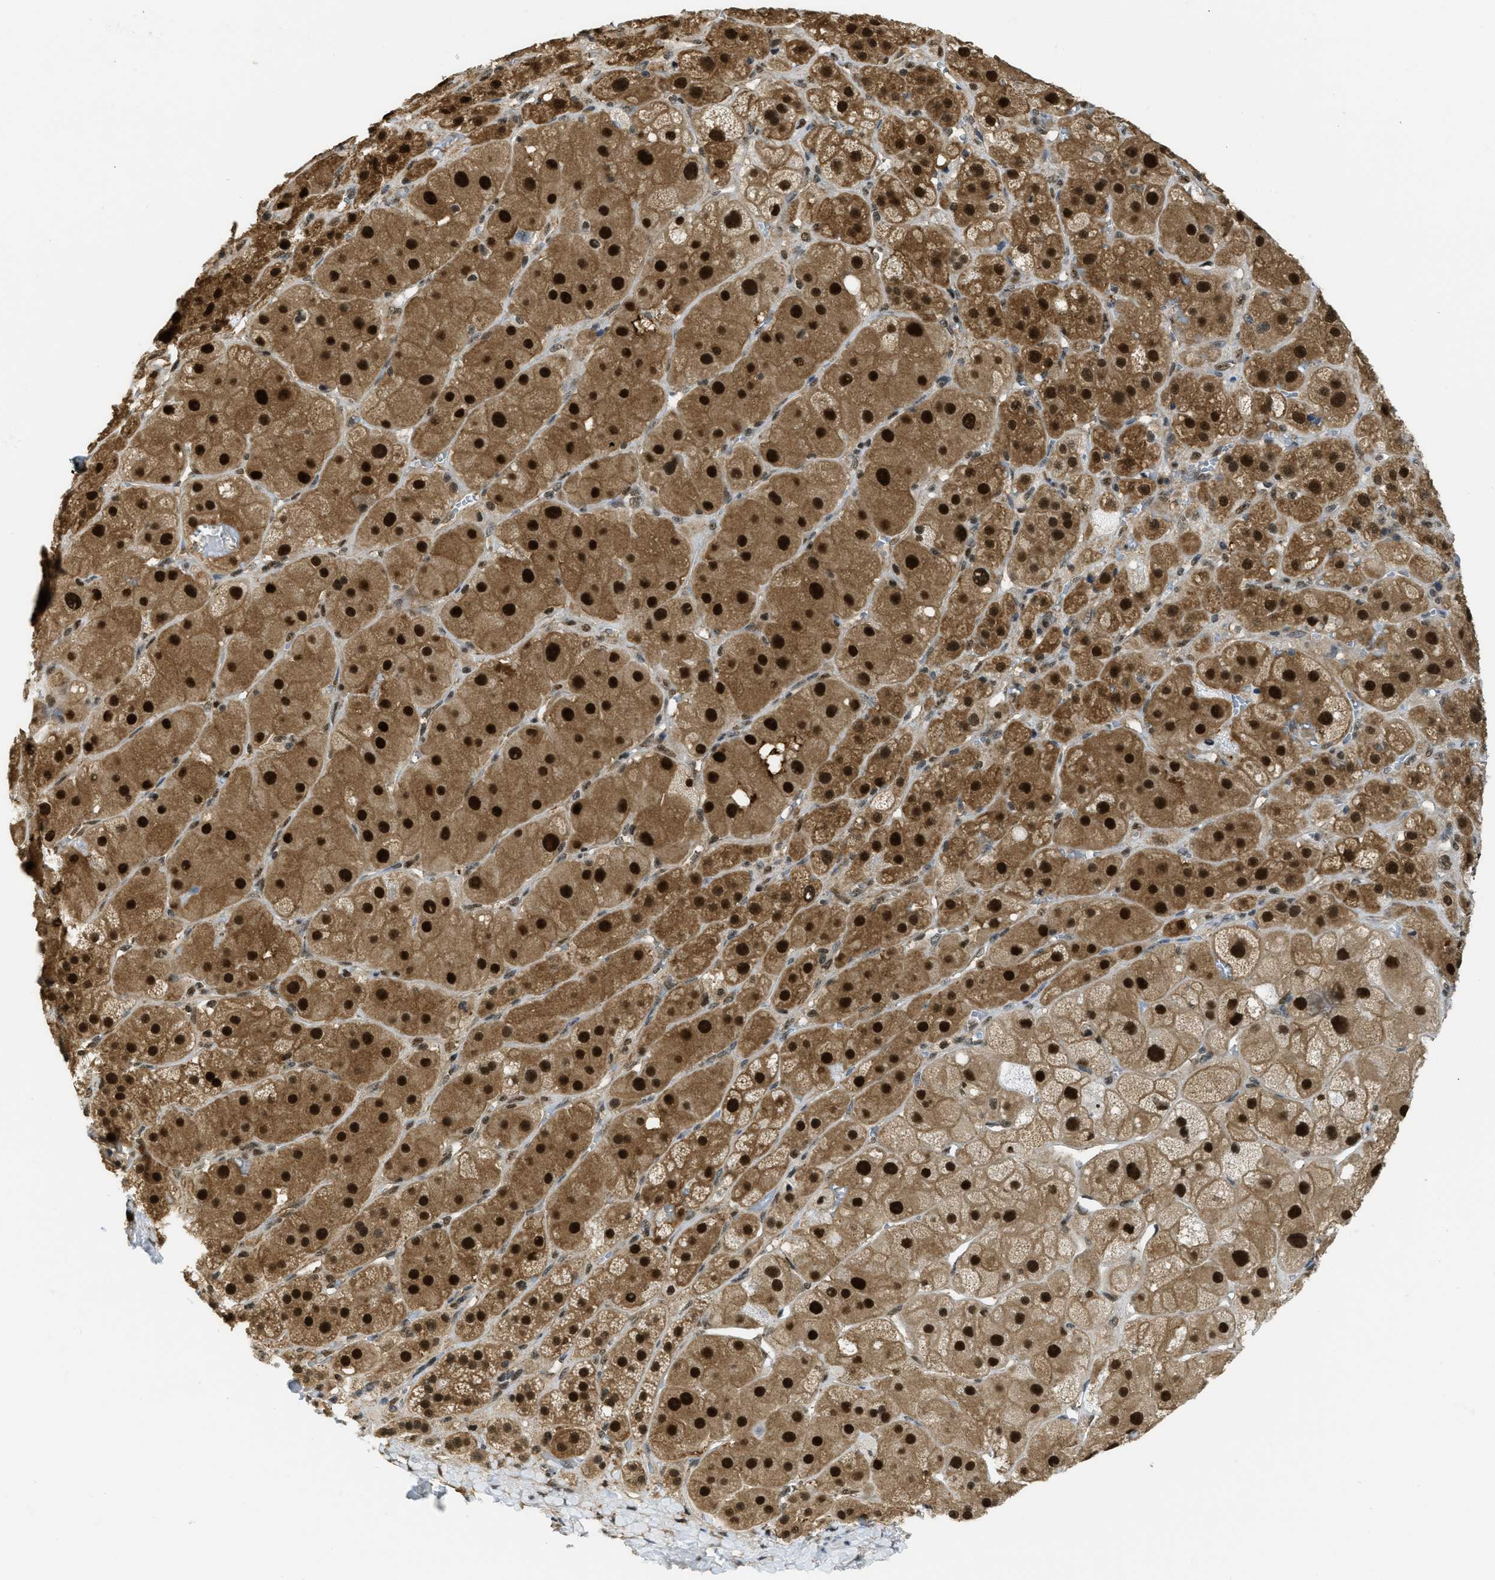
{"staining": {"intensity": "strong", "quantity": ">75%", "location": "cytoplasmic/membranous,nuclear"}, "tissue": "adrenal gland", "cell_type": "Glandular cells", "image_type": "normal", "snomed": [{"axis": "morphology", "description": "Normal tissue, NOS"}, {"axis": "topography", "description": "Adrenal gland"}], "caption": "High-power microscopy captured an immunohistochemistry (IHC) histopathology image of normal adrenal gland, revealing strong cytoplasmic/membranous,nuclear positivity in approximately >75% of glandular cells. The protein of interest is shown in brown color, while the nuclei are stained blue.", "gene": "PSMC5", "patient": {"sex": "female", "age": 47}}